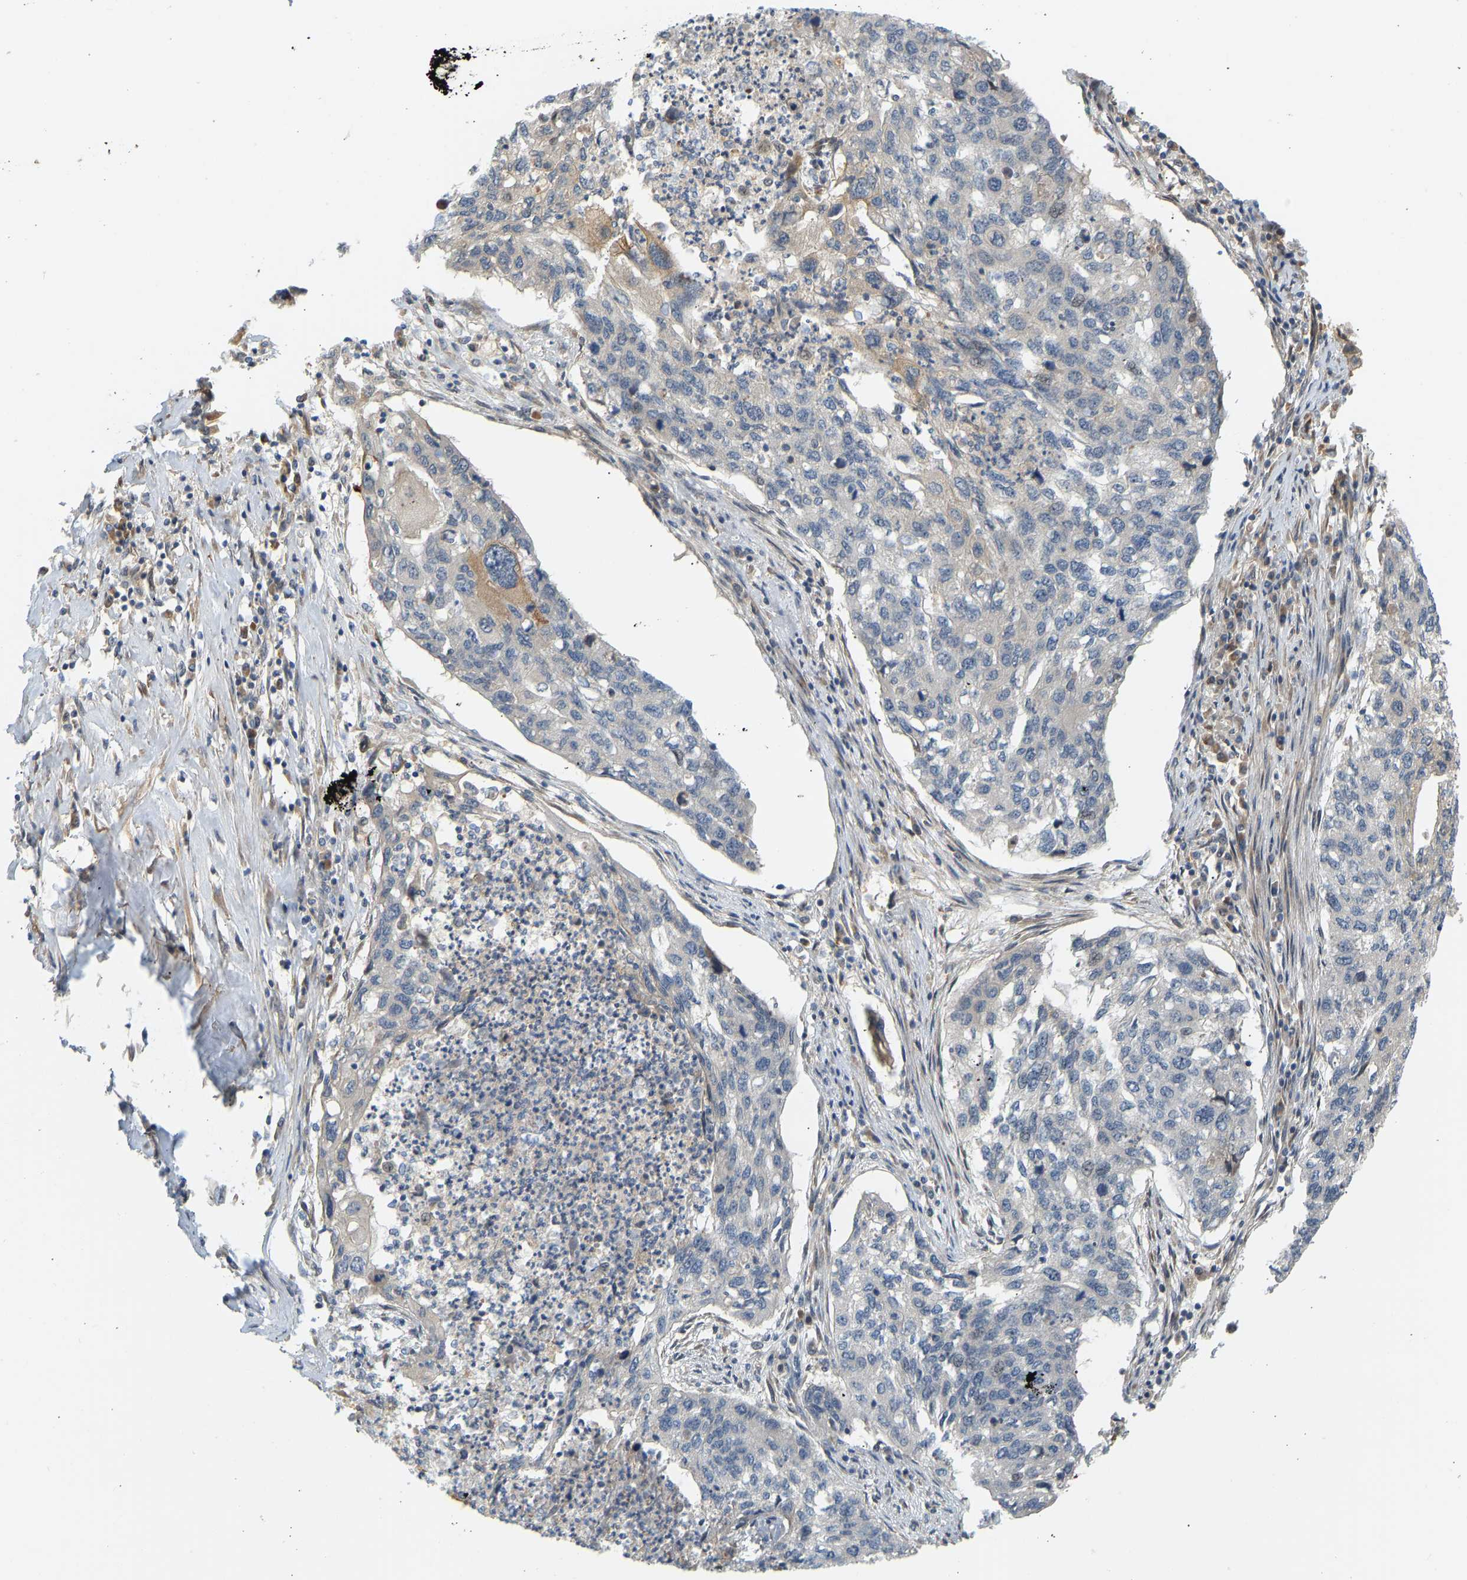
{"staining": {"intensity": "negative", "quantity": "none", "location": "none"}, "tissue": "lung cancer", "cell_type": "Tumor cells", "image_type": "cancer", "snomed": [{"axis": "morphology", "description": "Squamous cell carcinoma, NOS"}, {"axis": "topography", "description": "Lung"}], "caption": "This is a histopathology image of immunohistochemistry (IHC) staining of lung cancer (squamous cell carcinoma), which shows no expression in tumor cells.", "gene": "CEP57", "patient": {"sex": "female", "age": 63}}